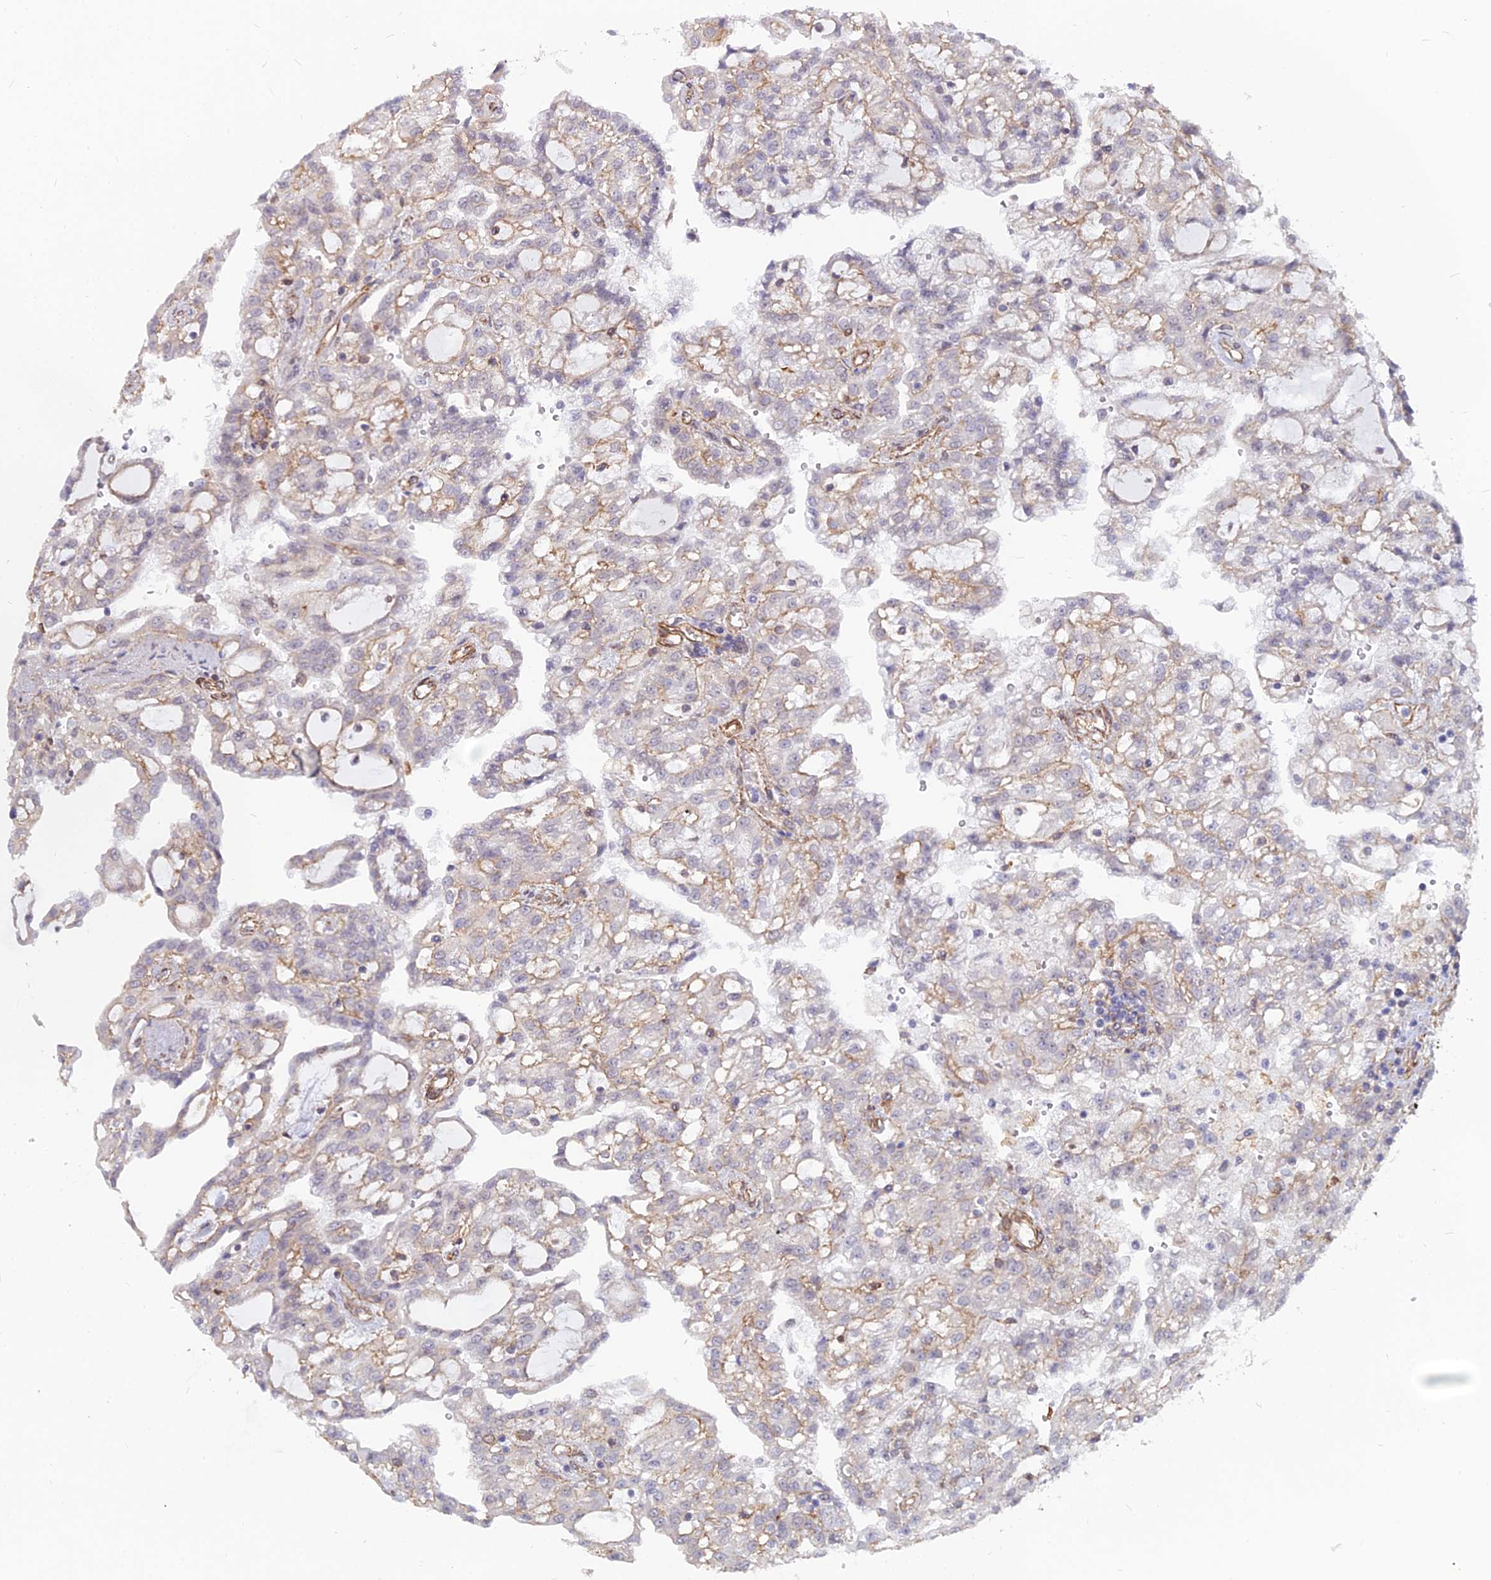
{"staining": {"intensity": "weak", "quantity": "<25%", "location": "cytoplasmic/membranous"}, "tissue": "renal cancer", "cell_type": "Tumor cells", "image_type": "cancer", "snomed": [{"axis": "morphology", "description": "Adenocarcinoma, NOS"}, {"axis": "topography", "description": "Kidney"}], "caption": "This micrograph is of renal cancer (adenocarcinoma) stained with IHC to label a protein in brown with the nuclei are counter-stained blue. There is no staining in tumor cells.", "gene": "YJU2", "patient": {"sex": "male", "age": 63}}